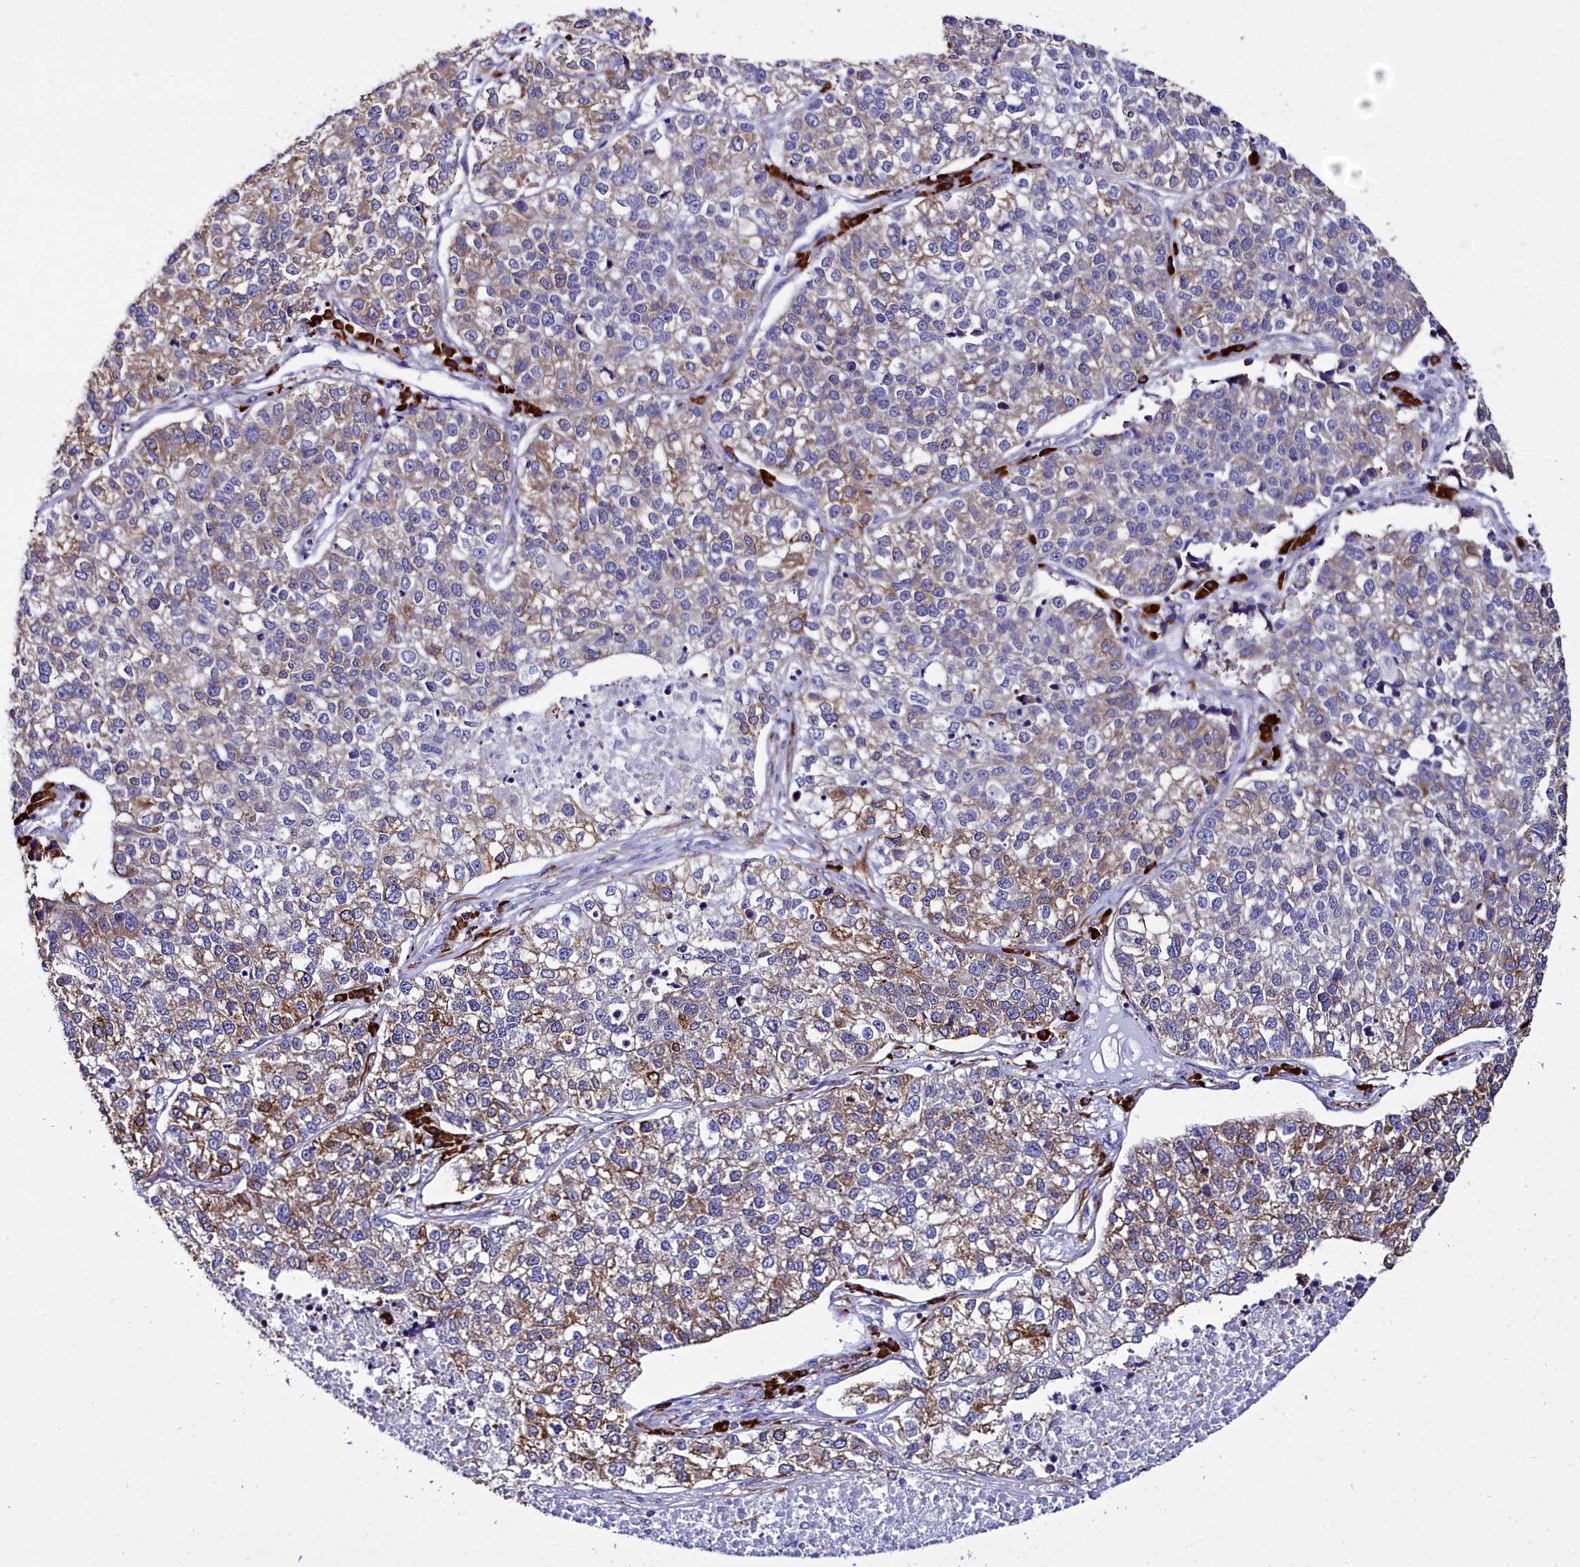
{"staining": {"intensity": "moderate", "quantity": "25%-75%", "location": "cytoplasmic/membranous"}, "tissue": "lung cancer", "cell_type": "Tumor cells", "image_type": "cancer", "snomed": [{"axis": "morphology", "description": "Adenocarcinoma, NOS"}, {"axis": "topography", "description": "Lung"}], "caption": "Lung cancer stained with a protein marker exhibits moderate staining in tumor cells.", "gene": "TXNDC5", "patient": {"sex": "male", "age": 49}}